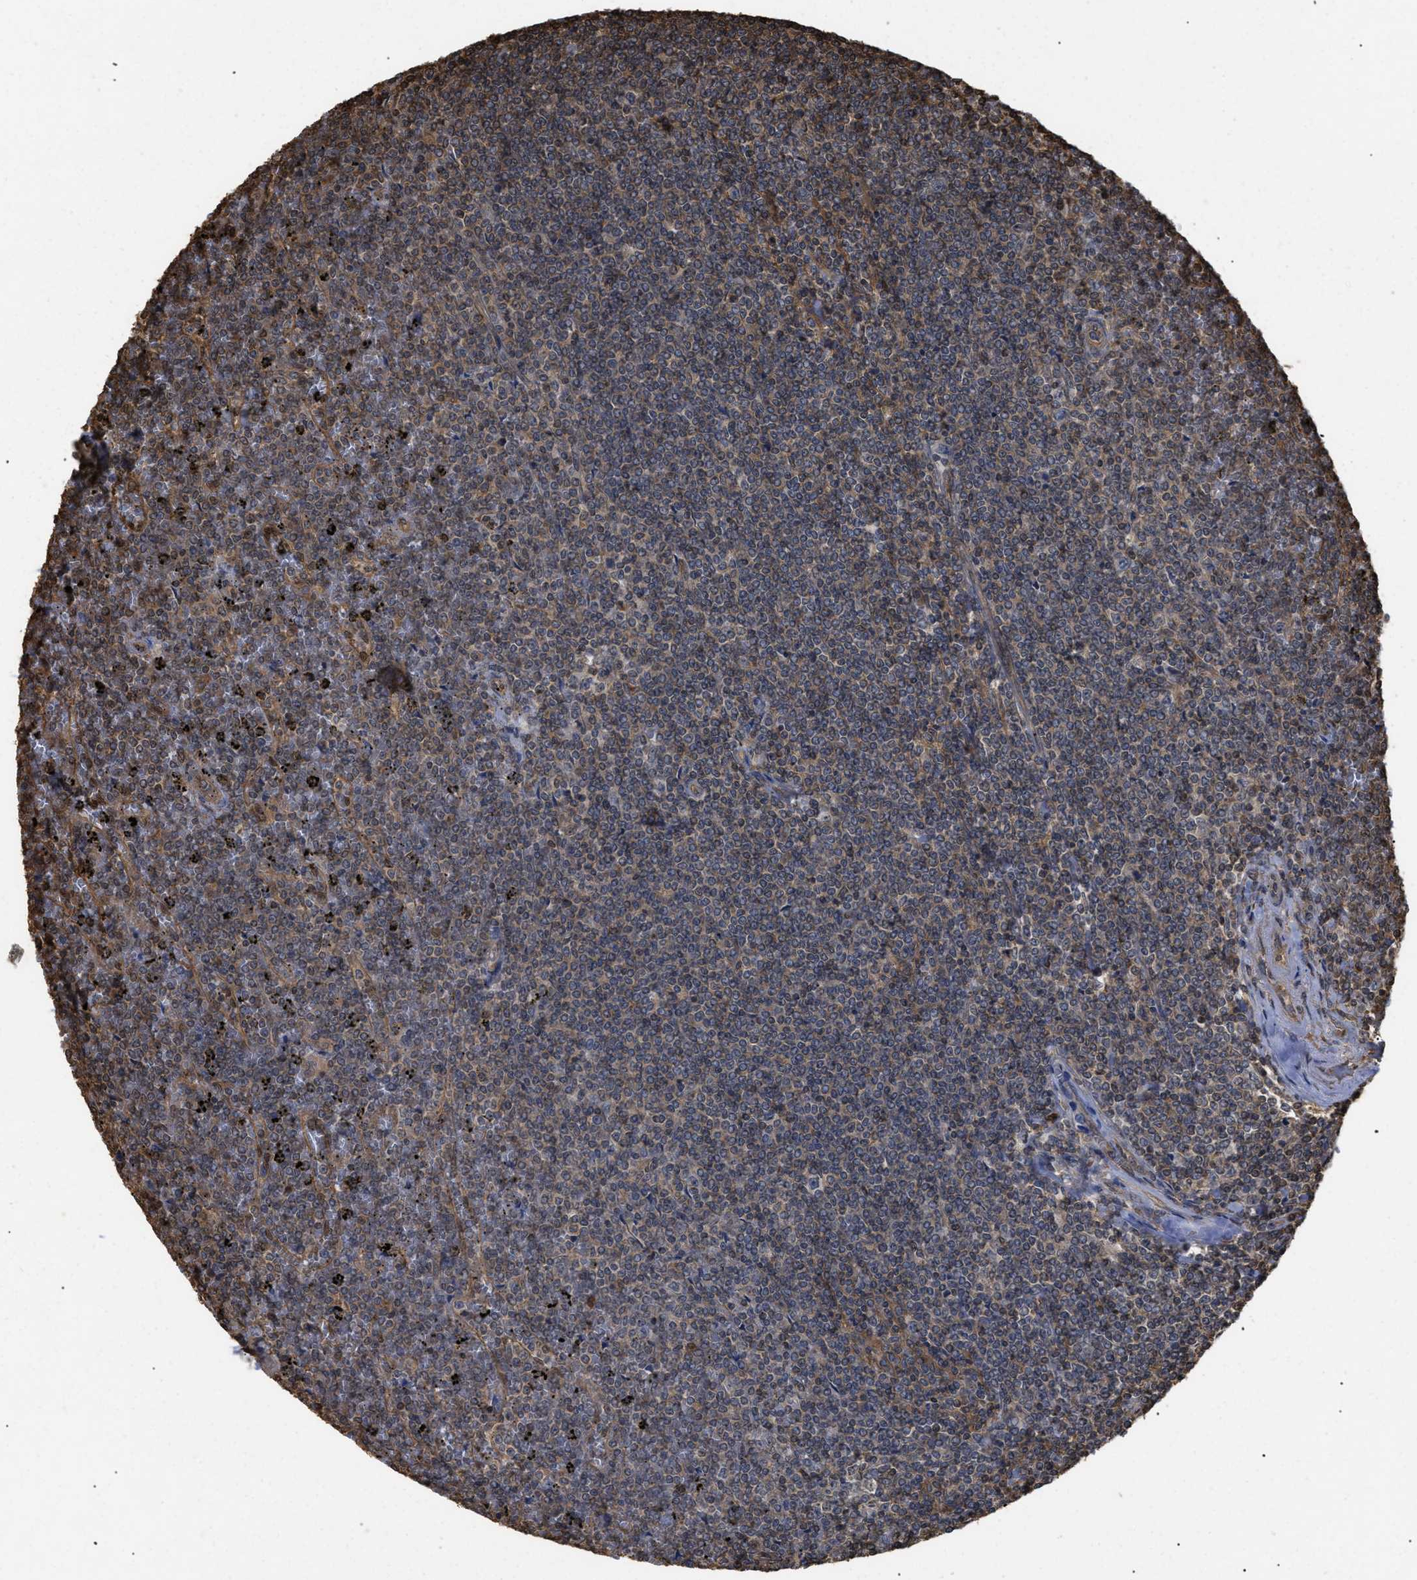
{"staining": {"intensity": "weak", "quantity": ">75%", "location": "cytoplasmic/membranous"}, "tissue": "lymphoma", "cell_type": "Tumor cells", "image_type": "cancer", "snomed": [{"axis": "morphology", "description": "Malignant lymphoma, non-Hodgkin's type, Low grade"}, {"axis": "topography", "description": "Spleen"}], "caption": "Immunohistochemical staining of human low-grade malignant lymphoma, non-Hodgkin's type displays weak cytoplasmic/membranous protein staining in approximately >75% of tumor cells. Immunohistochemistry stains the protein of interest in brown and the nuclei are stained blue.", "gene": "CALM1", "patient": {"sex": "female", "age": 19}}